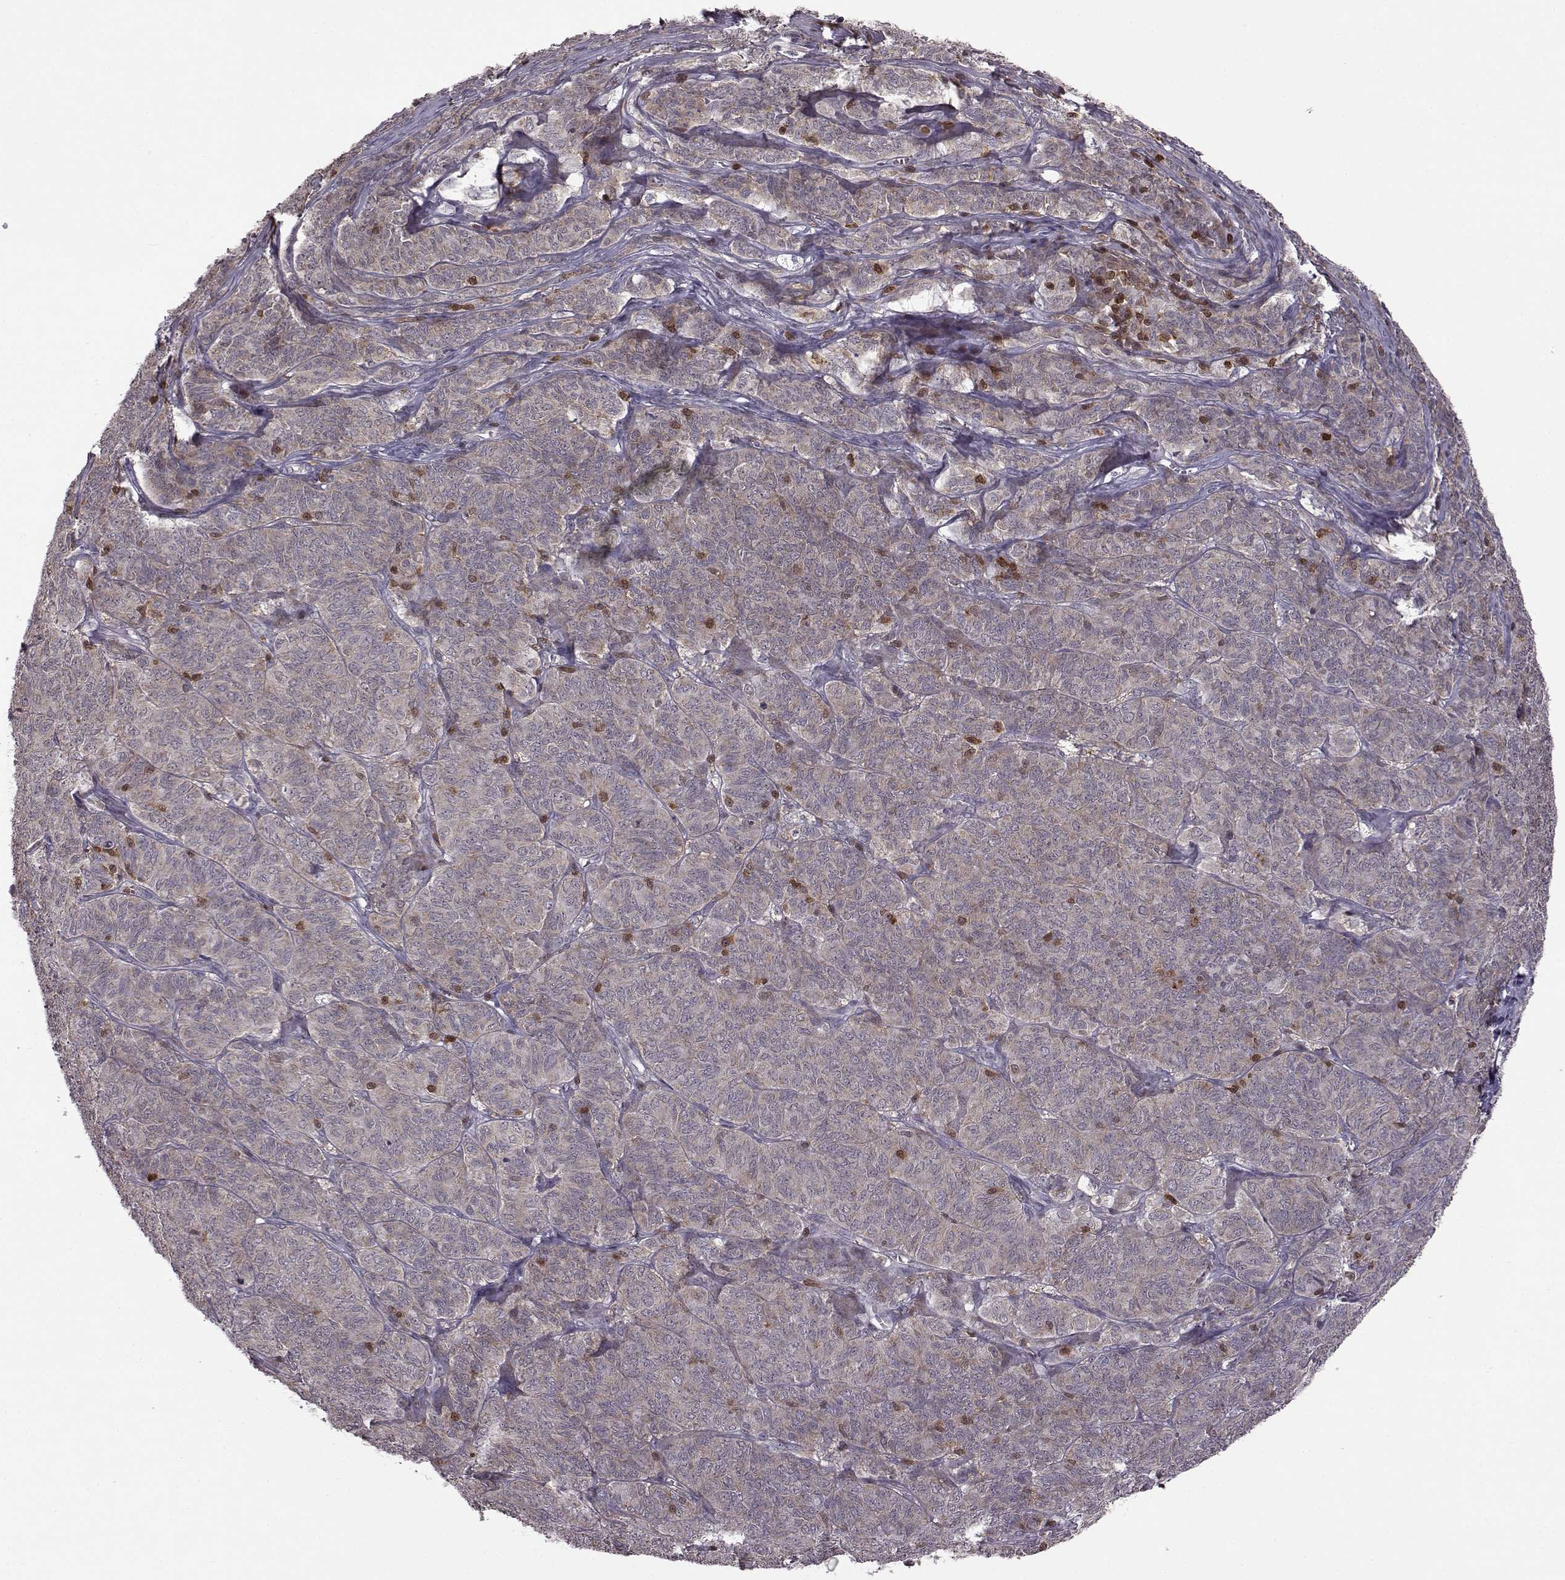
{"staining": {"intensity": "negative", "quantity": "none", "location": "none"}, "tissue": "ovarian cancer", "cell_type": "Tumor cells", "image_type": "cancer", "snomed": [{"axis": "morphology", "description": "Carcinoma, endometroid"}, {"axis": "topography", "description": "Ovary"}], "caption": "This is a micrograph of IHC staining of ovarian cancer (endometroid carcinoma), which shows no staining in tumor cells.", "gene": "DOK2", "patient": {"sex": "female", "age": 80}}